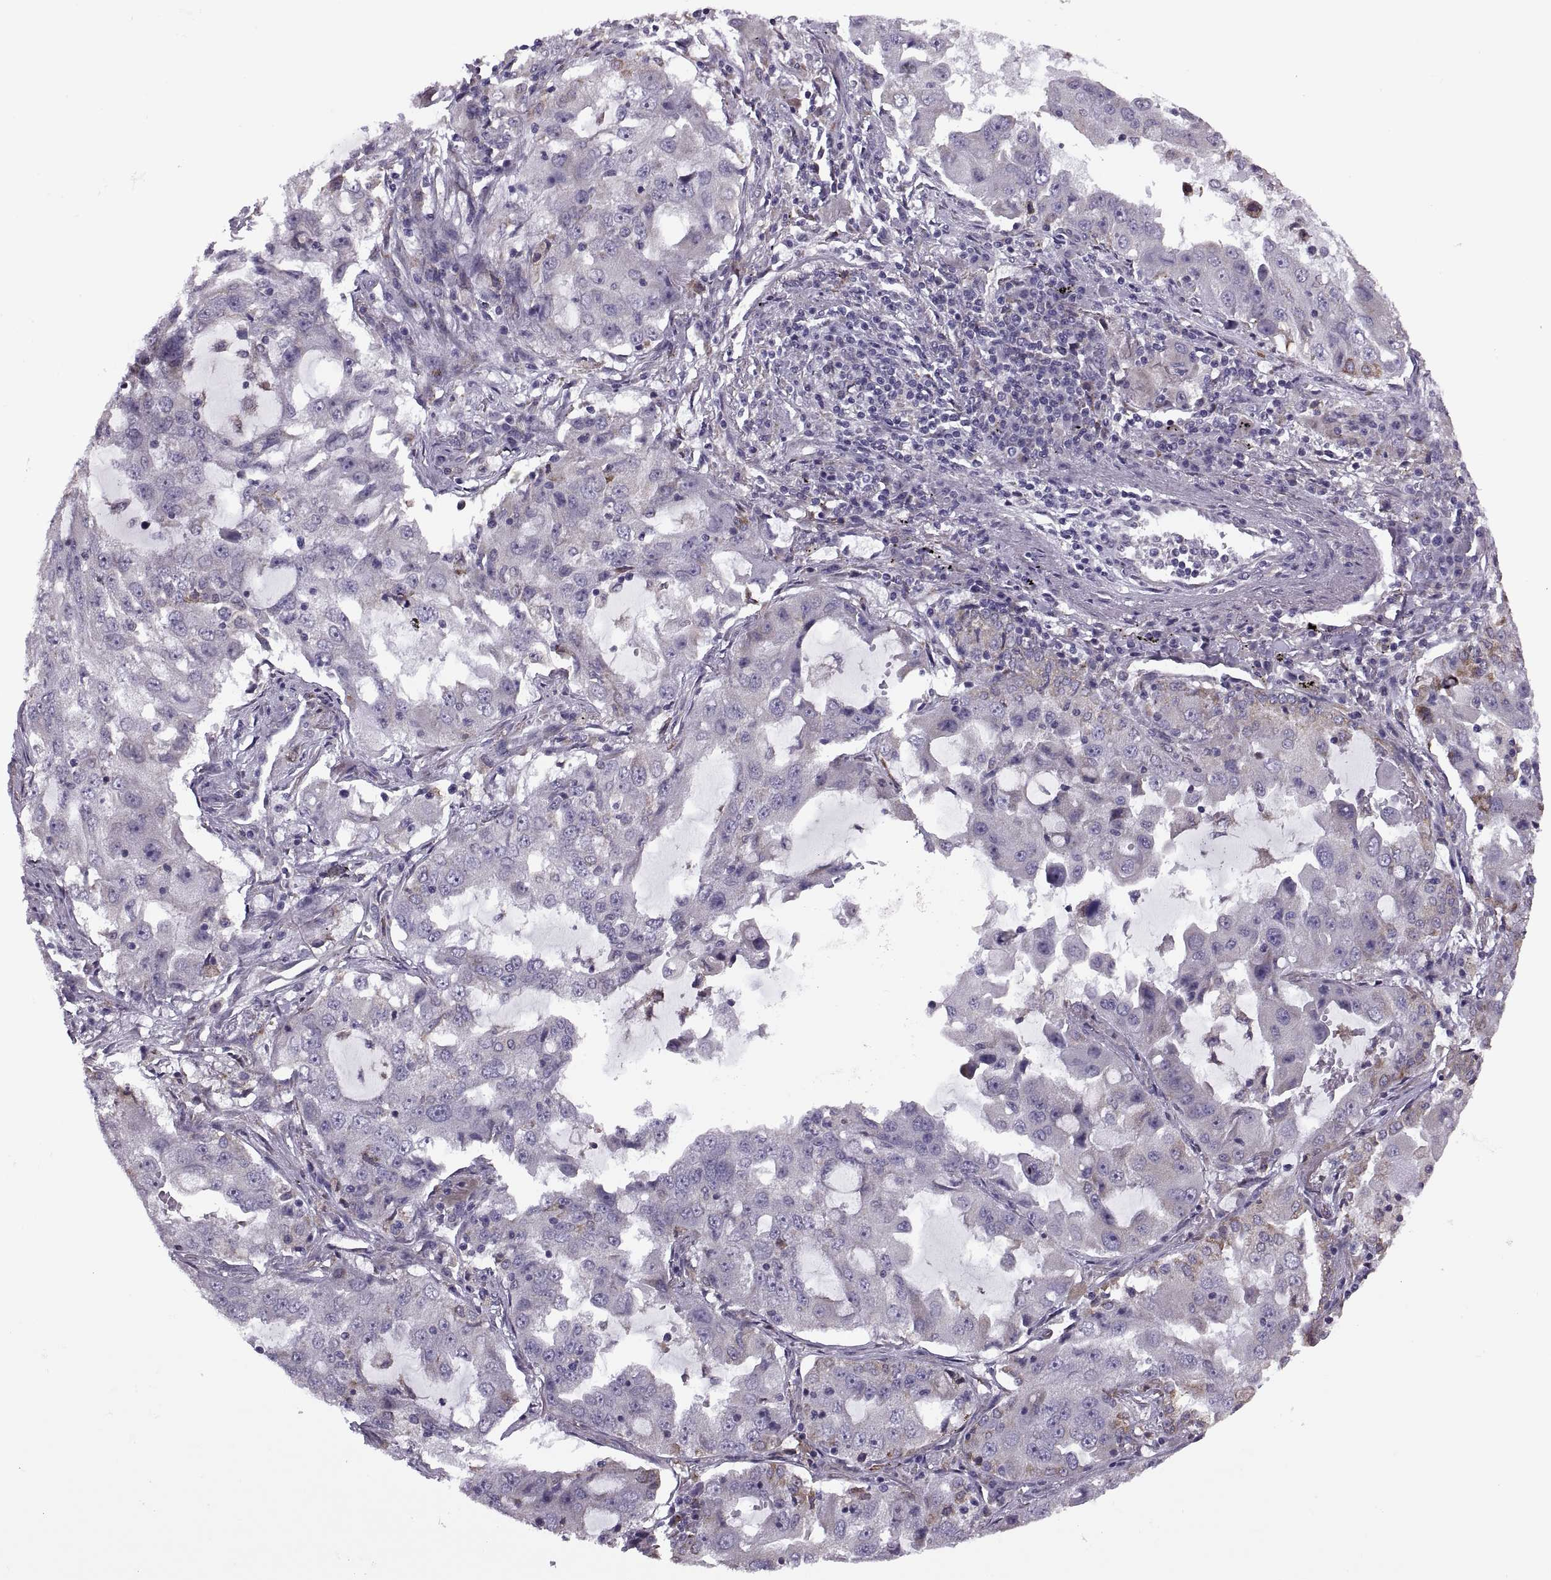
{"staining": {"intensity": "negative", "quantity": "none", "location": "none"}, "tissue": "lung cancer", "cell_type": "Tumor cells", "image_type": "cancer", "snomed": [{"axis": "morphology", "description": "Adenocarcinoma, NOS"}, {"axis": "topography", "description": "Lung"}], "caption": "Tumor cells are negative for brown protein staining in lung adenocarcinoma. The staining was performed using DAB (3,3'-diaminobenzidine) to visualize the protein expression in brown, while the nuclei were stained in blue with hematoxylin (Magnification: 20x).", "gene": "LETM2", "patient": {"sex": "female", "age": 61}}